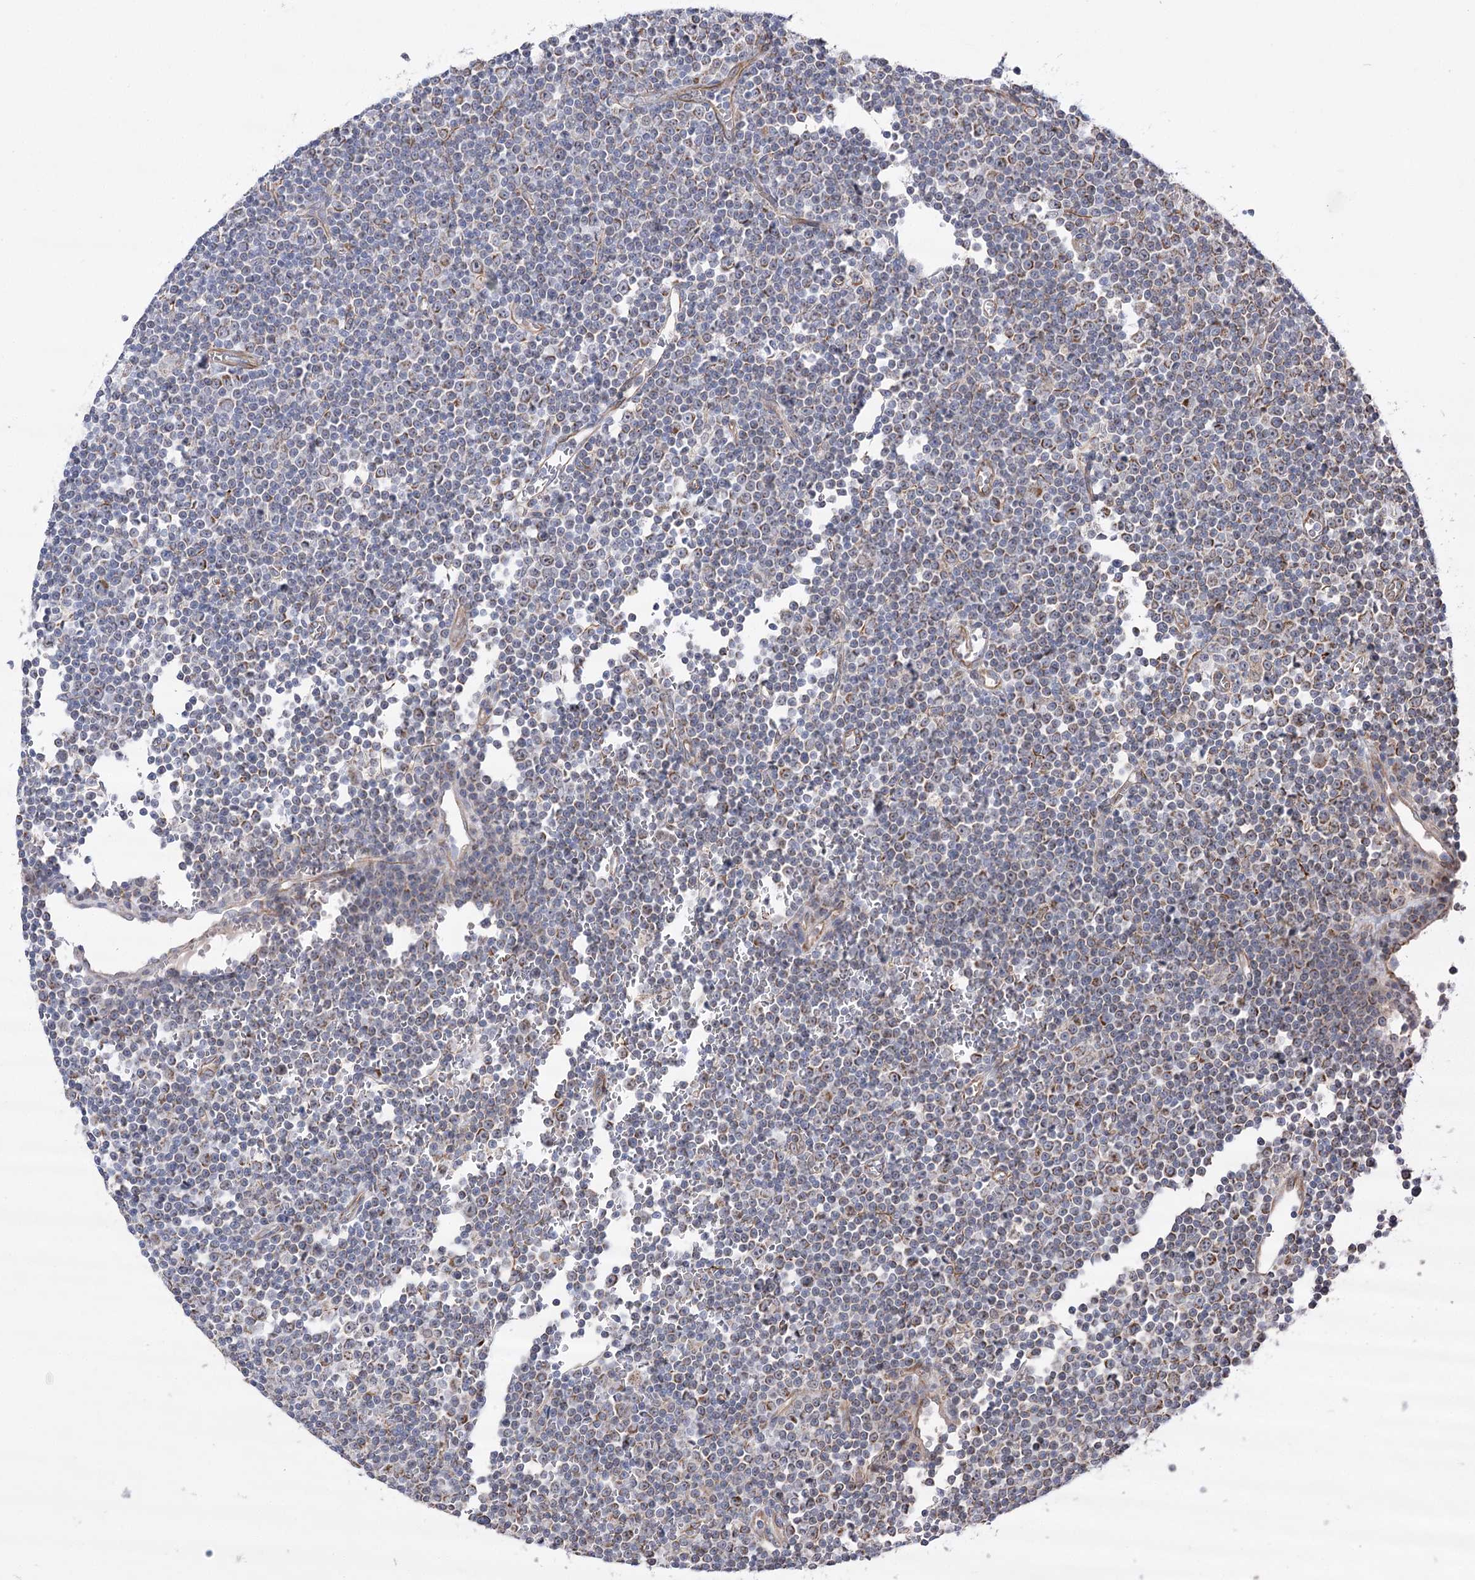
{"staining": {"intensity": "moderate", "quantity": "25%-75%", "location": "cytoplasmic/membranous"}, "tissue": "lymphoma", "cell_type": "Tumor cells", "image_type": "cancer", "snomed": [{"axis": "morphology", "description": "Malignant lymphoma, non-Hodgkin's type, Low grade"}, {"axis": "topography", "description": "Lymph node"}], "caption": "A photomicrograph of malignant lymphoma, non-Hodgkin's type (low-grade) stained for a protein displays moderate cytoplasmic/membranous brown staining in tumor cells.", "gene": "ECHDC3", "patient": {"sex": "female", "age": 67}}